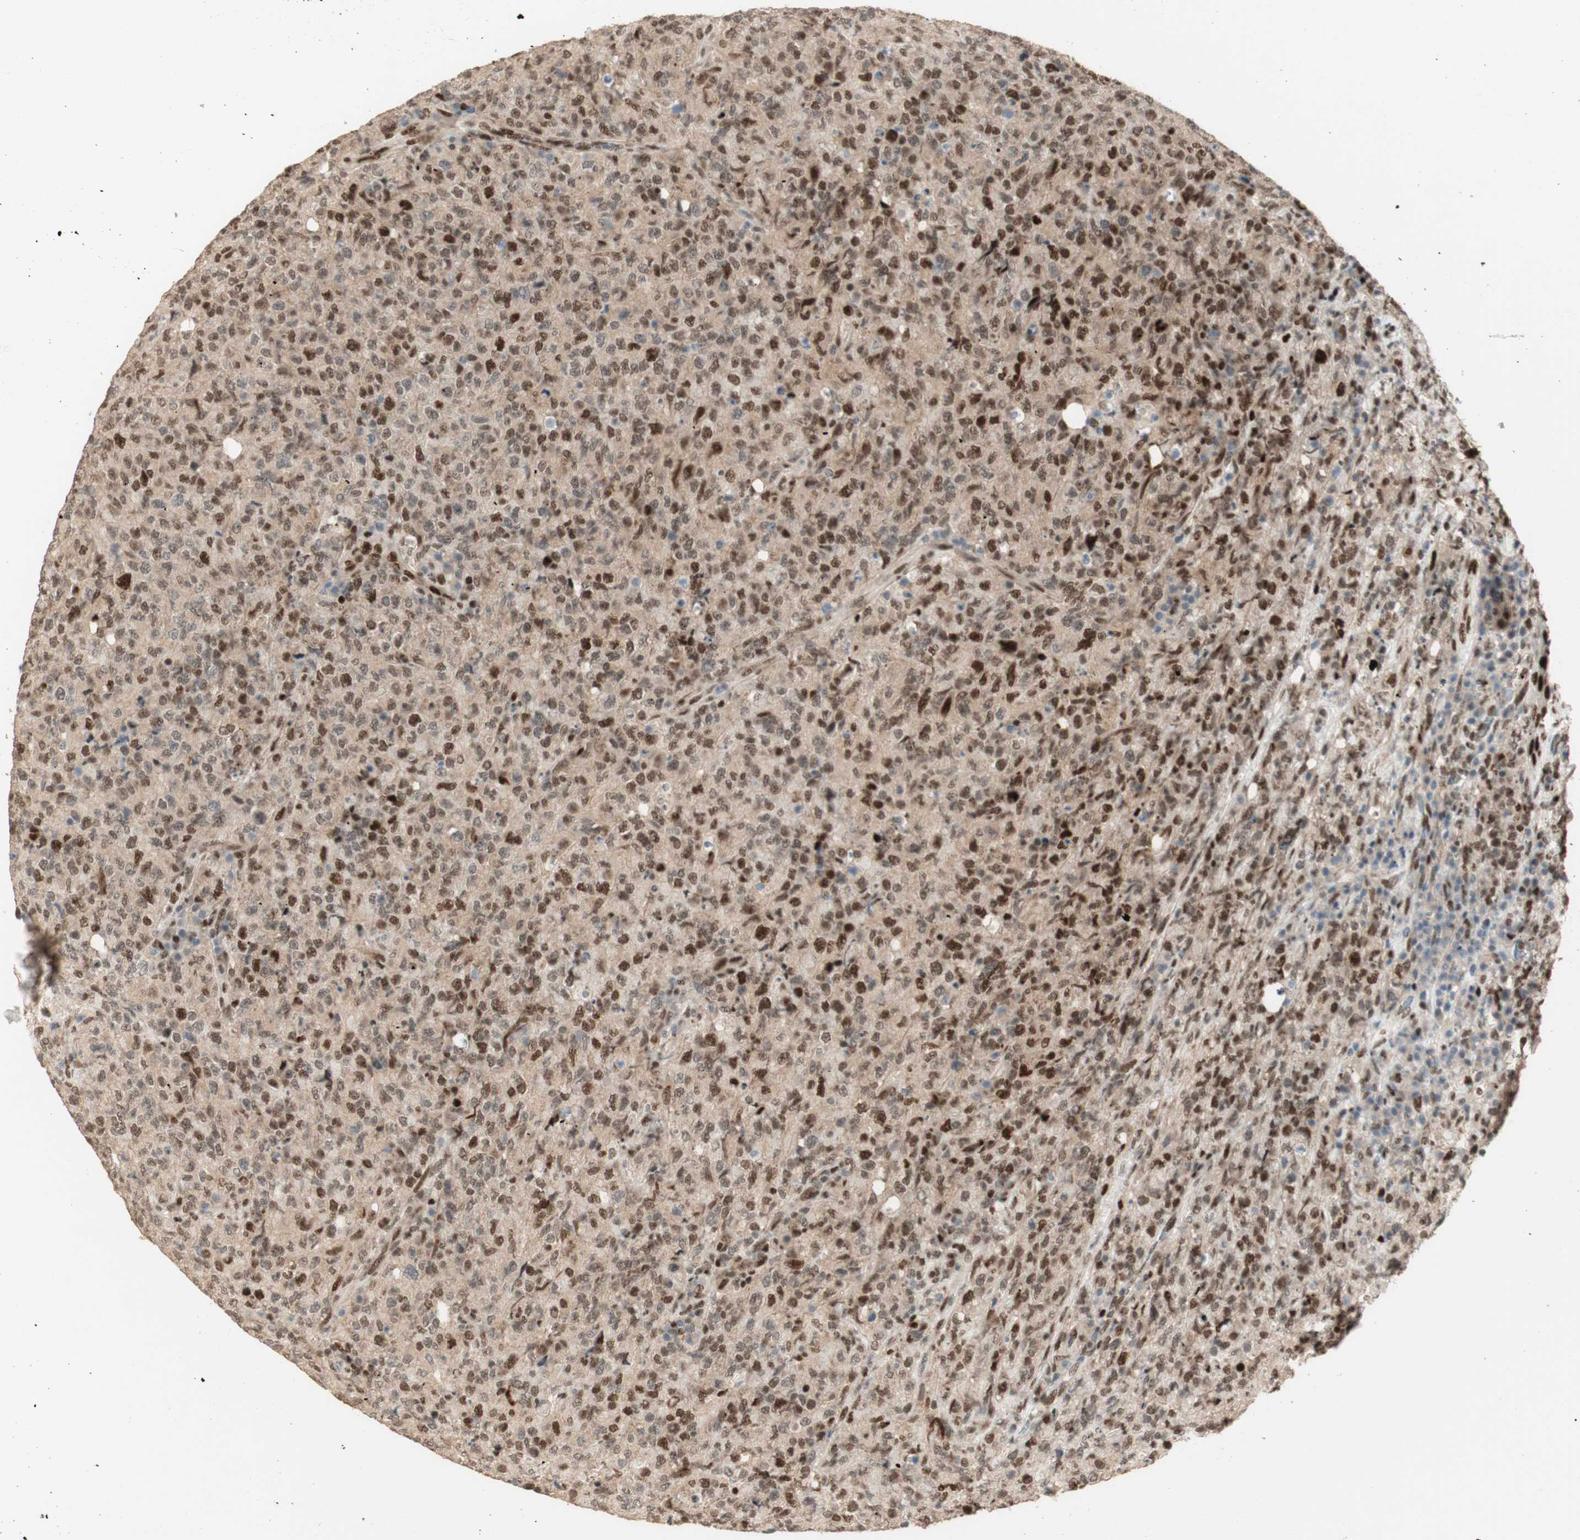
{"staining": {"intensity": "weak", "quantity": ">75%", "location": "nuclear"}, "tissue": "lymphoma", "cell_type": "Tumor cells", "image_type": "cancer", "snomed": [{"axis": "morphology", "description": "Malignant lymphoma, non-Hodgkin's type, High grade"}, {"axis": "topography", "description": "Tonsil"}], "caption": "Lymphoma stained with a brown dye shows weak nuclear positive staining in about >75% of tumor cells.", "gene": "FOXP1", "patient": {"sex": "female", "age": 36}}